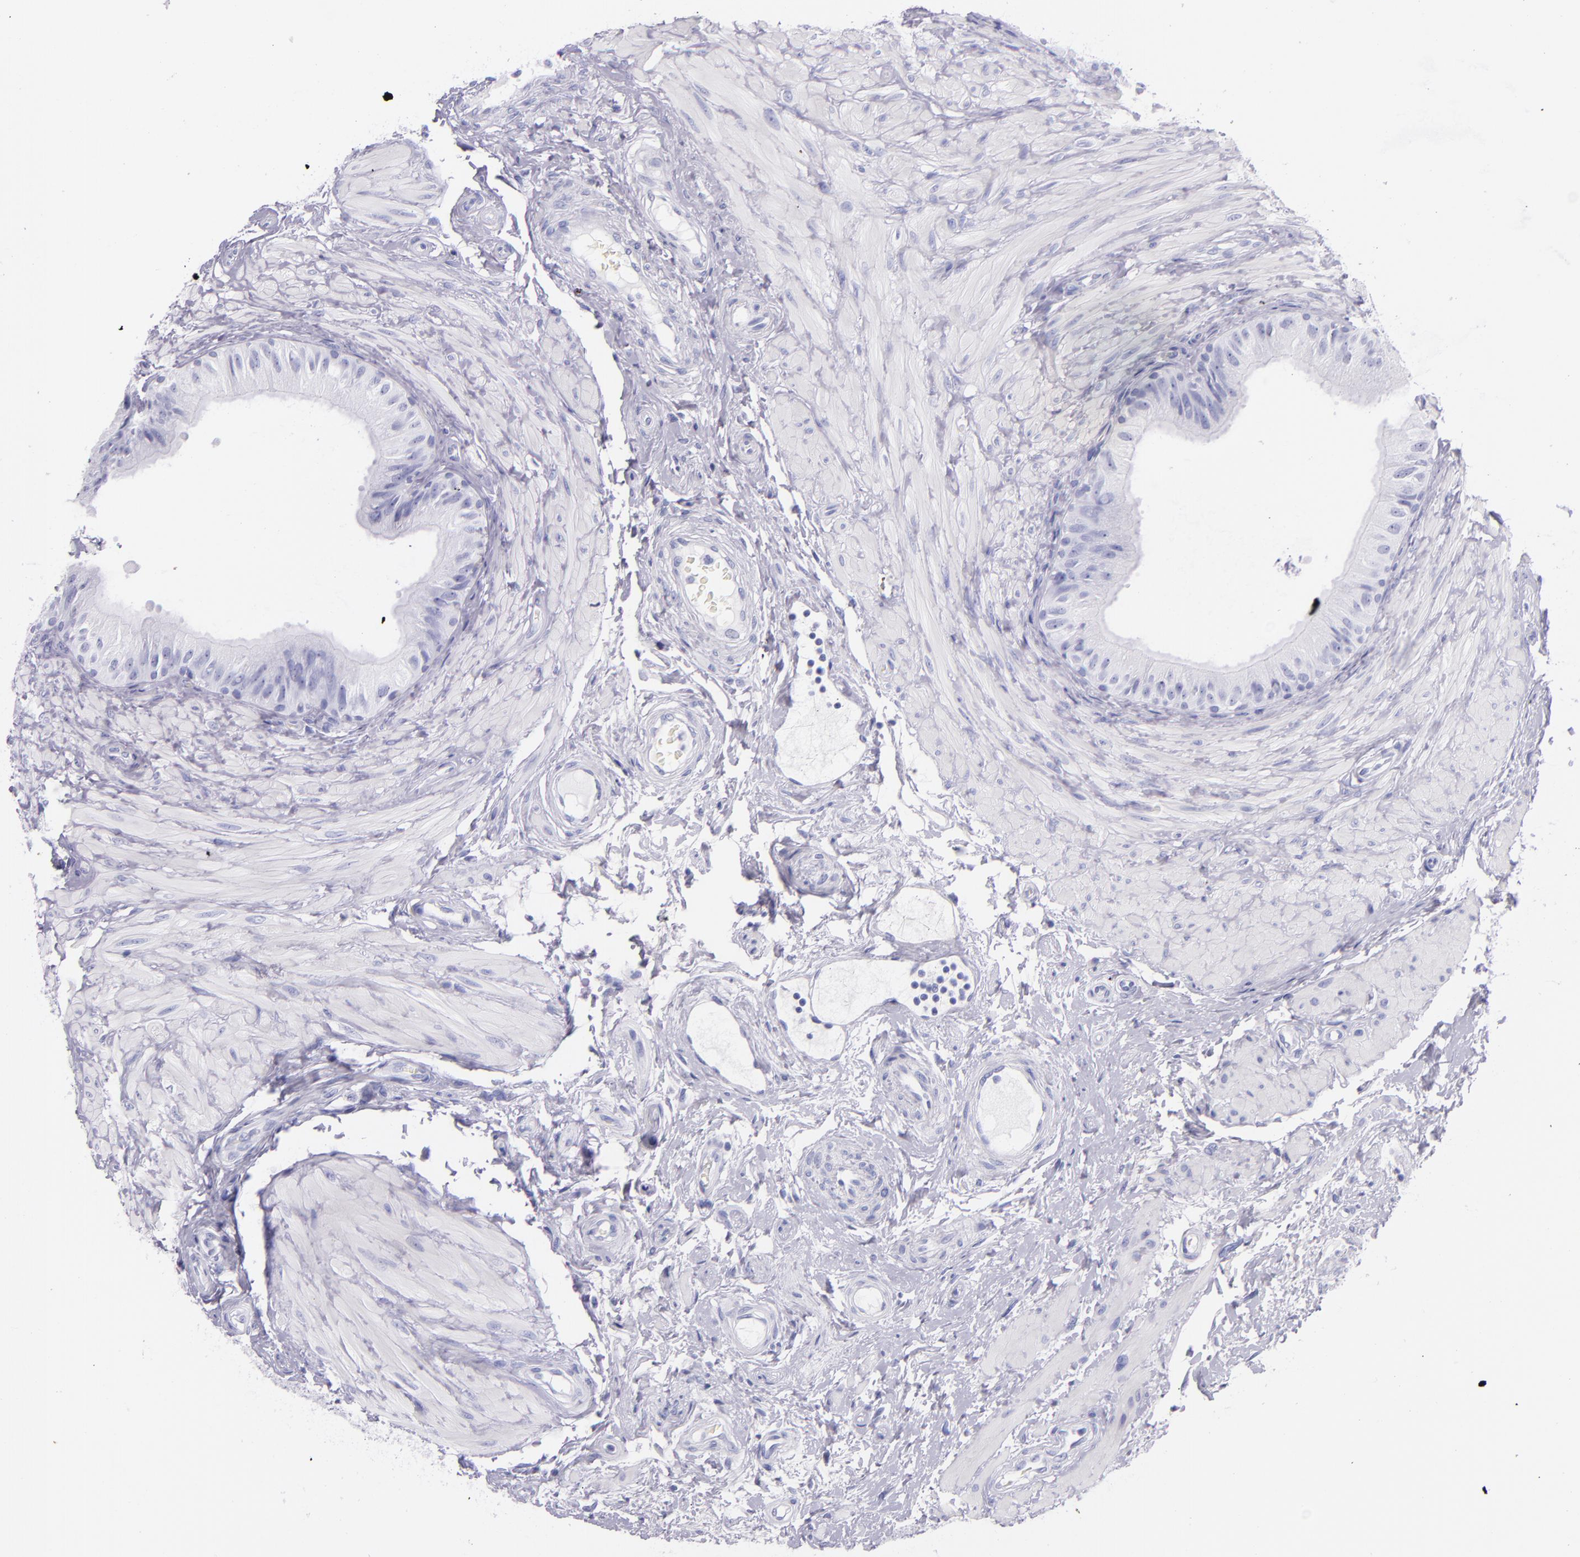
{"staining": {"intensity": "negative", "quantity": "none", "location": "none"}, "tissue": "epididymis", "cell_type": "Glandular cells", "image_type": "normal", "snomed": [{"axis": "morphology", "description": "Normal tissue, NOS"}, {"axis": "topography", "description": "Epididymis"}], "caption": "IHC photomicrograph of unremarkable epididymis stained for a protein (brown), which reveals no staining in glandular cells.", "gene": "SFTPB", "patient": {"sex": "male", "age": 68}}